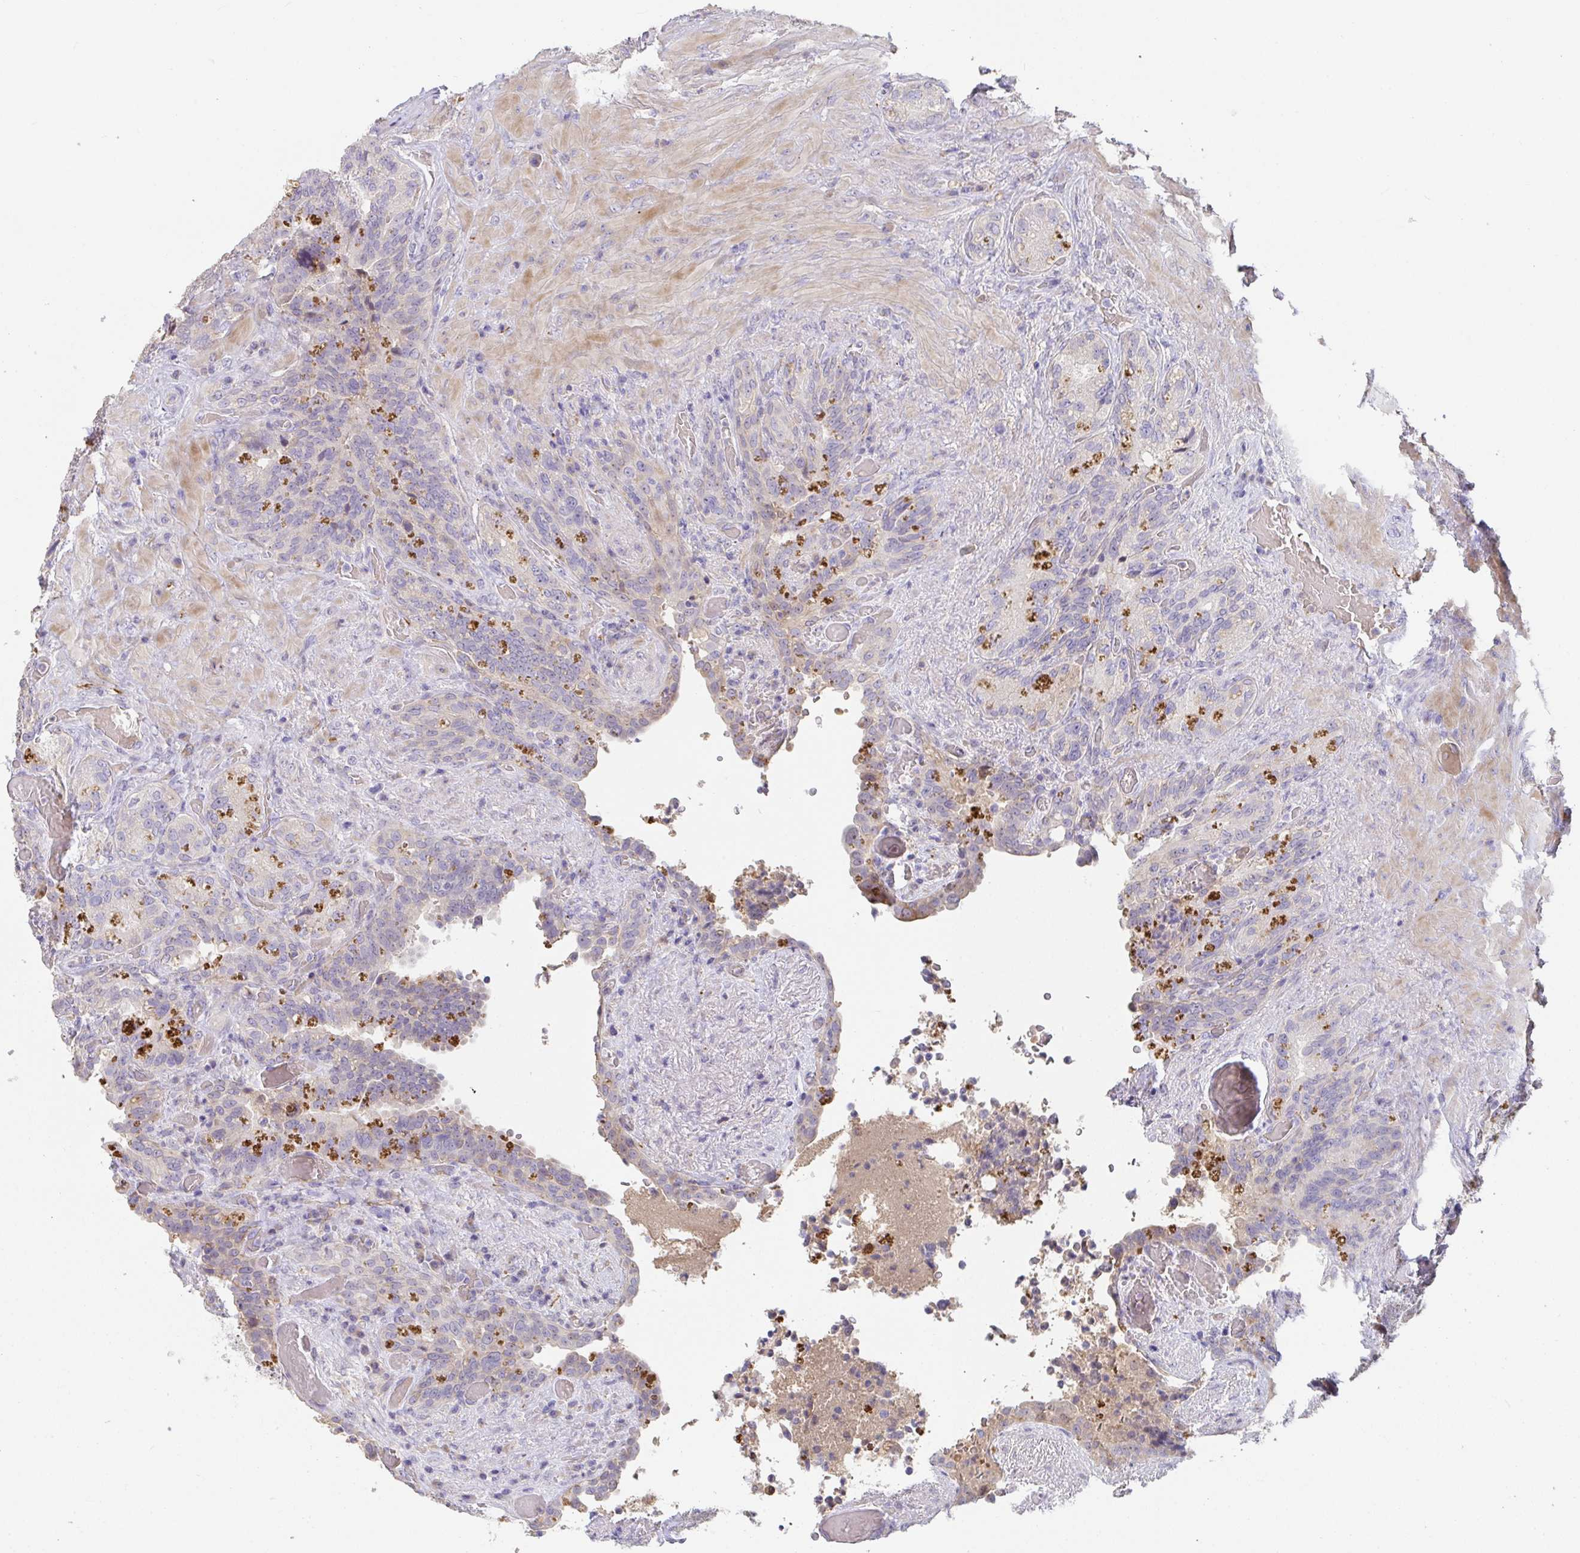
{"staining": {"intensity": "moderate", "quantity": "<25%", "location": "cytoplasmic/membranous"}, "tissue": "seminal vesicle", "cell_type": "Glandular cells", "image_type": "normal", "snomed": [{"axis": "morphology", "description": "Normal tissue, NOS"}, {"axis": "topography", "description": "Seminal veicle"}], "caption": "This image displays IHC staining of benign seminal vesicle, with low moderate cytoplasmic/membranous staining in about <25% of glandular cells.", "gene": "ANO5", "patient": {"sex": "male", "age": 68}}